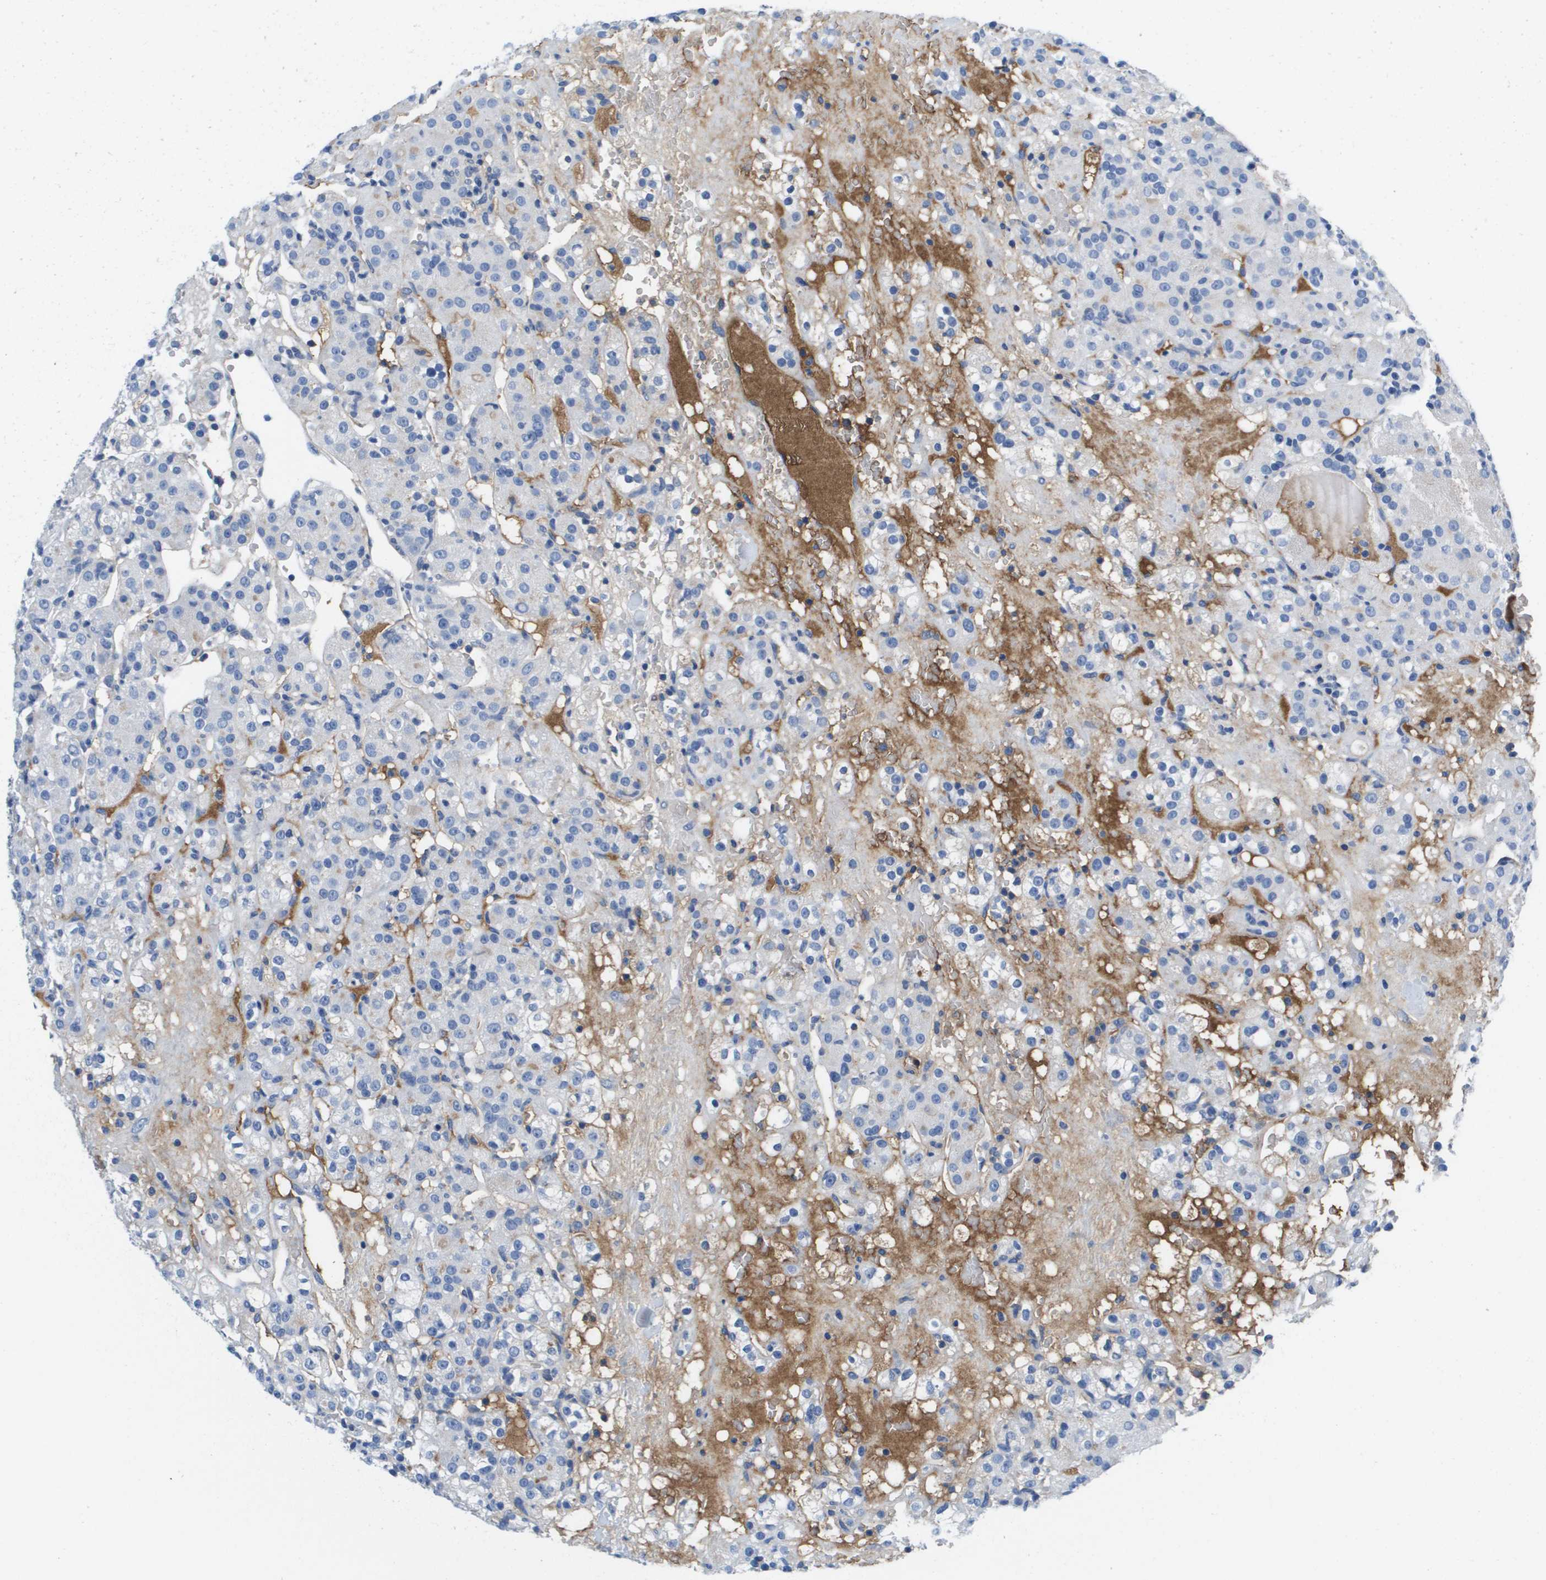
{"staining": {"intensity": "negative", "quantity": "none", "location": "none"}, "tissue": "renal cancer", "cell_type": "Tumor cells", "image_type": "cancer", "snomed": [{"axis": "morphology", "description": "Normal tissue, NOS"}, {"axis": "morphology", "description": "Adenocarcinoma, NOS"}, {"axis": "topography", "description": "Kidney"}], "caption": "The micrograph reveals no significant staining in tumor cells of adenocarcinoma (renal).", "gene": "APOA1", "patient": {"sex": "male", "age": 61}}